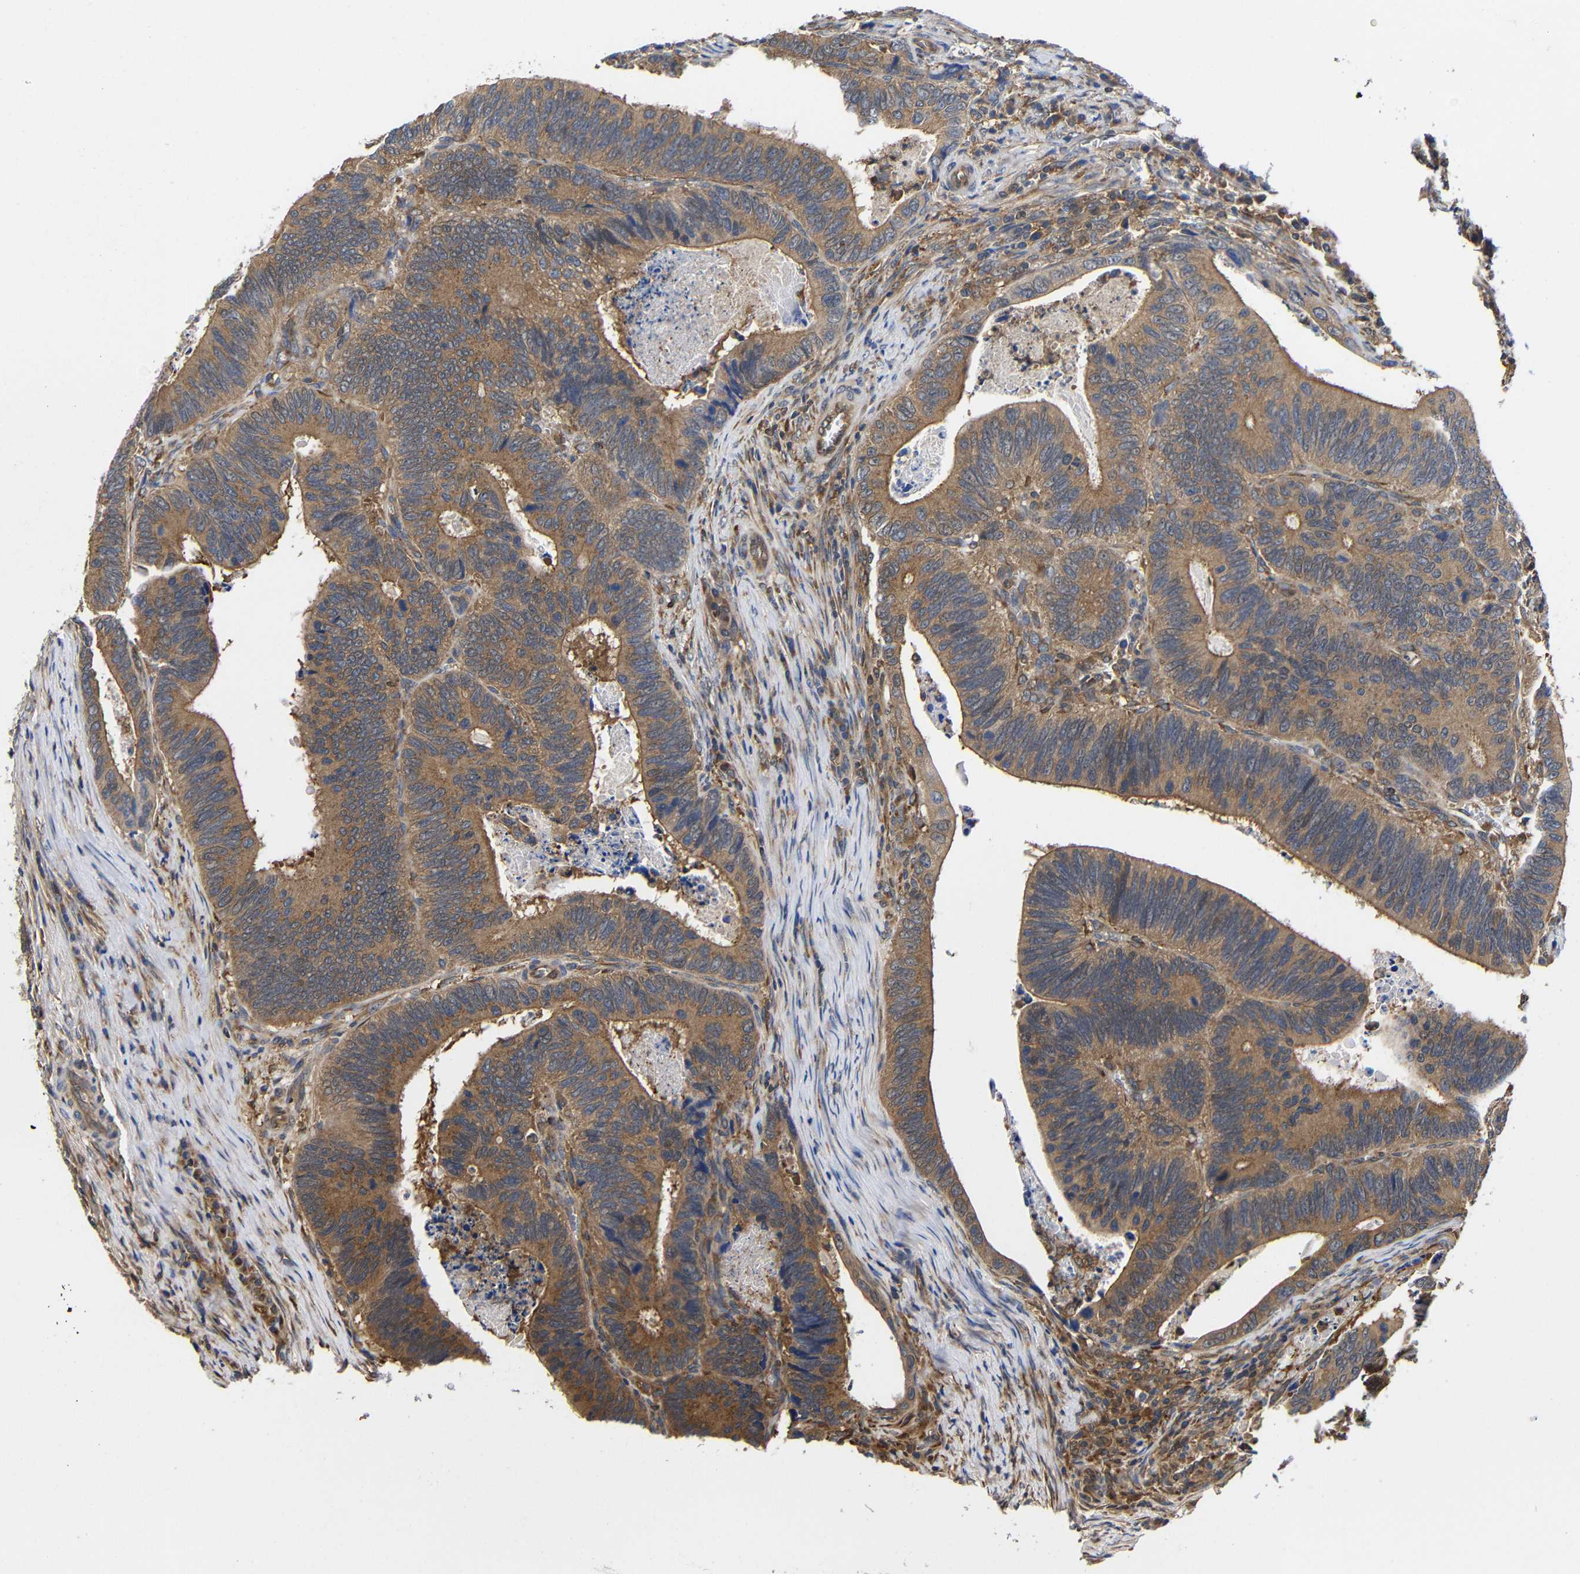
{"staining": {"intensity": "moderate", "quantity": ">75%", "location": "cytoplasmic/membranous"}, "tissue": "colorectal cancer", "cell_type": "Tumor cells", "image_type": "cancer", "snomed": [{"axis": "morphology", "description": "Inflammation, NOS"}, {"axis": "morphology", "description": "Adenocarcinoma, NOS"}, {"axis": "topography", "description": "Colon"}], "caption": "Immunohistochemistry (IHC) (DAB (3,3'-diaminobenzidine)) staining of adenocarcinoma (colorectal) reveals moderate cytoplasmic/membranous protein positivity in about >75% of tumor cells.", "gene": "LRRCC1", "patient": {"sex": "male", "age": 72}}